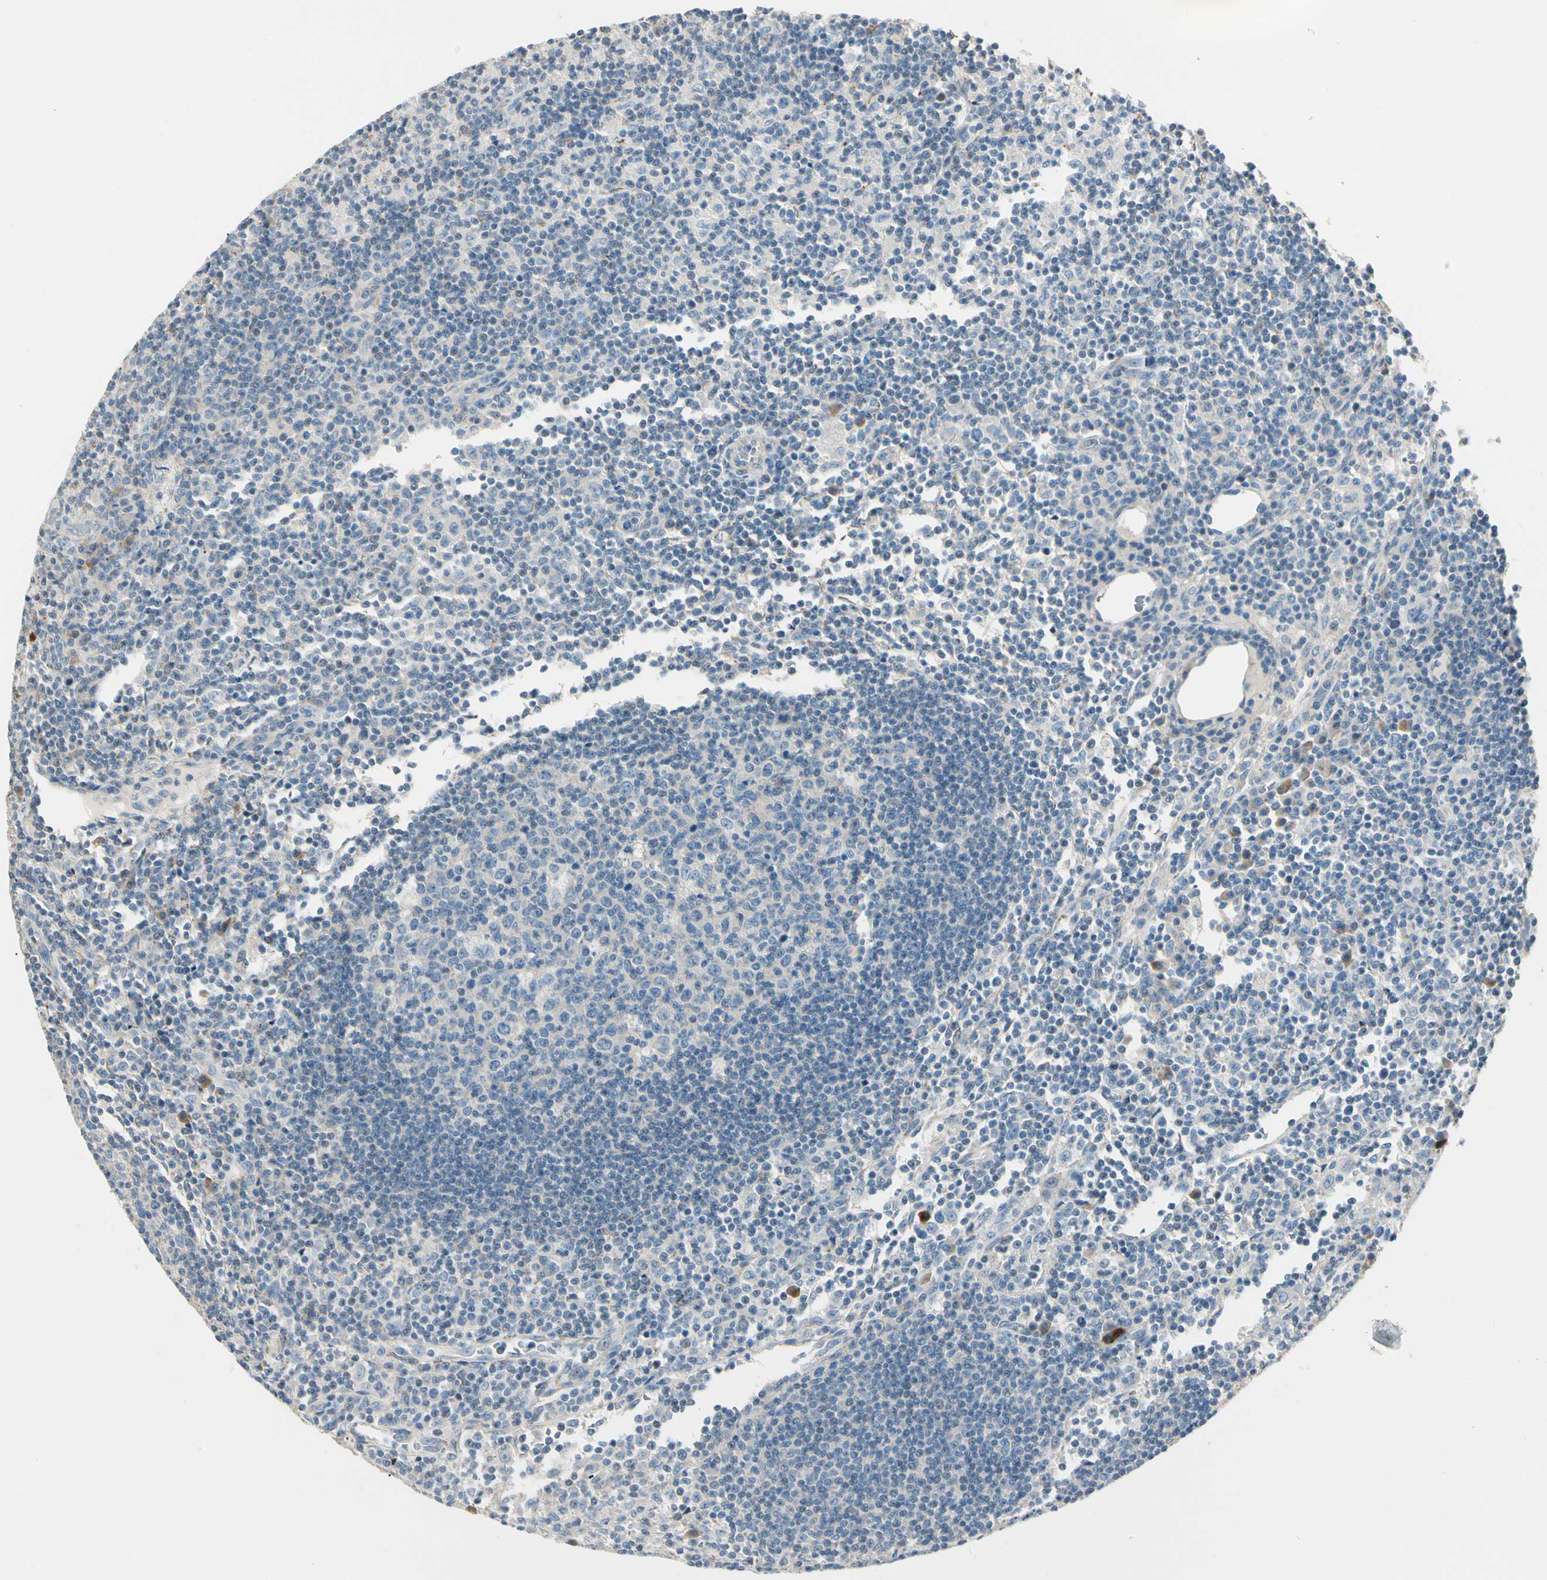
{"staining": {"intensity": "negative", "quantity": "none", "location": "none"}, "tissue": "lymph node", "cell_type": "Germinal center cells", "image_type": "normal", "snomed": [{"axis": "morphology", "description": "Normal tissue, NOS"}, {"axis": "morphology", "description": "Inflammation, NOS"}, {"axis": "topography", "description": "Lymph node"}], "caption": "This is an immunohistochemistry (IHC) photomicrograph of benign lymph node. There is no positivity in germinal center cells.", "gene": "DUSP12", "patient": {"sex": "male", "age": 55}}